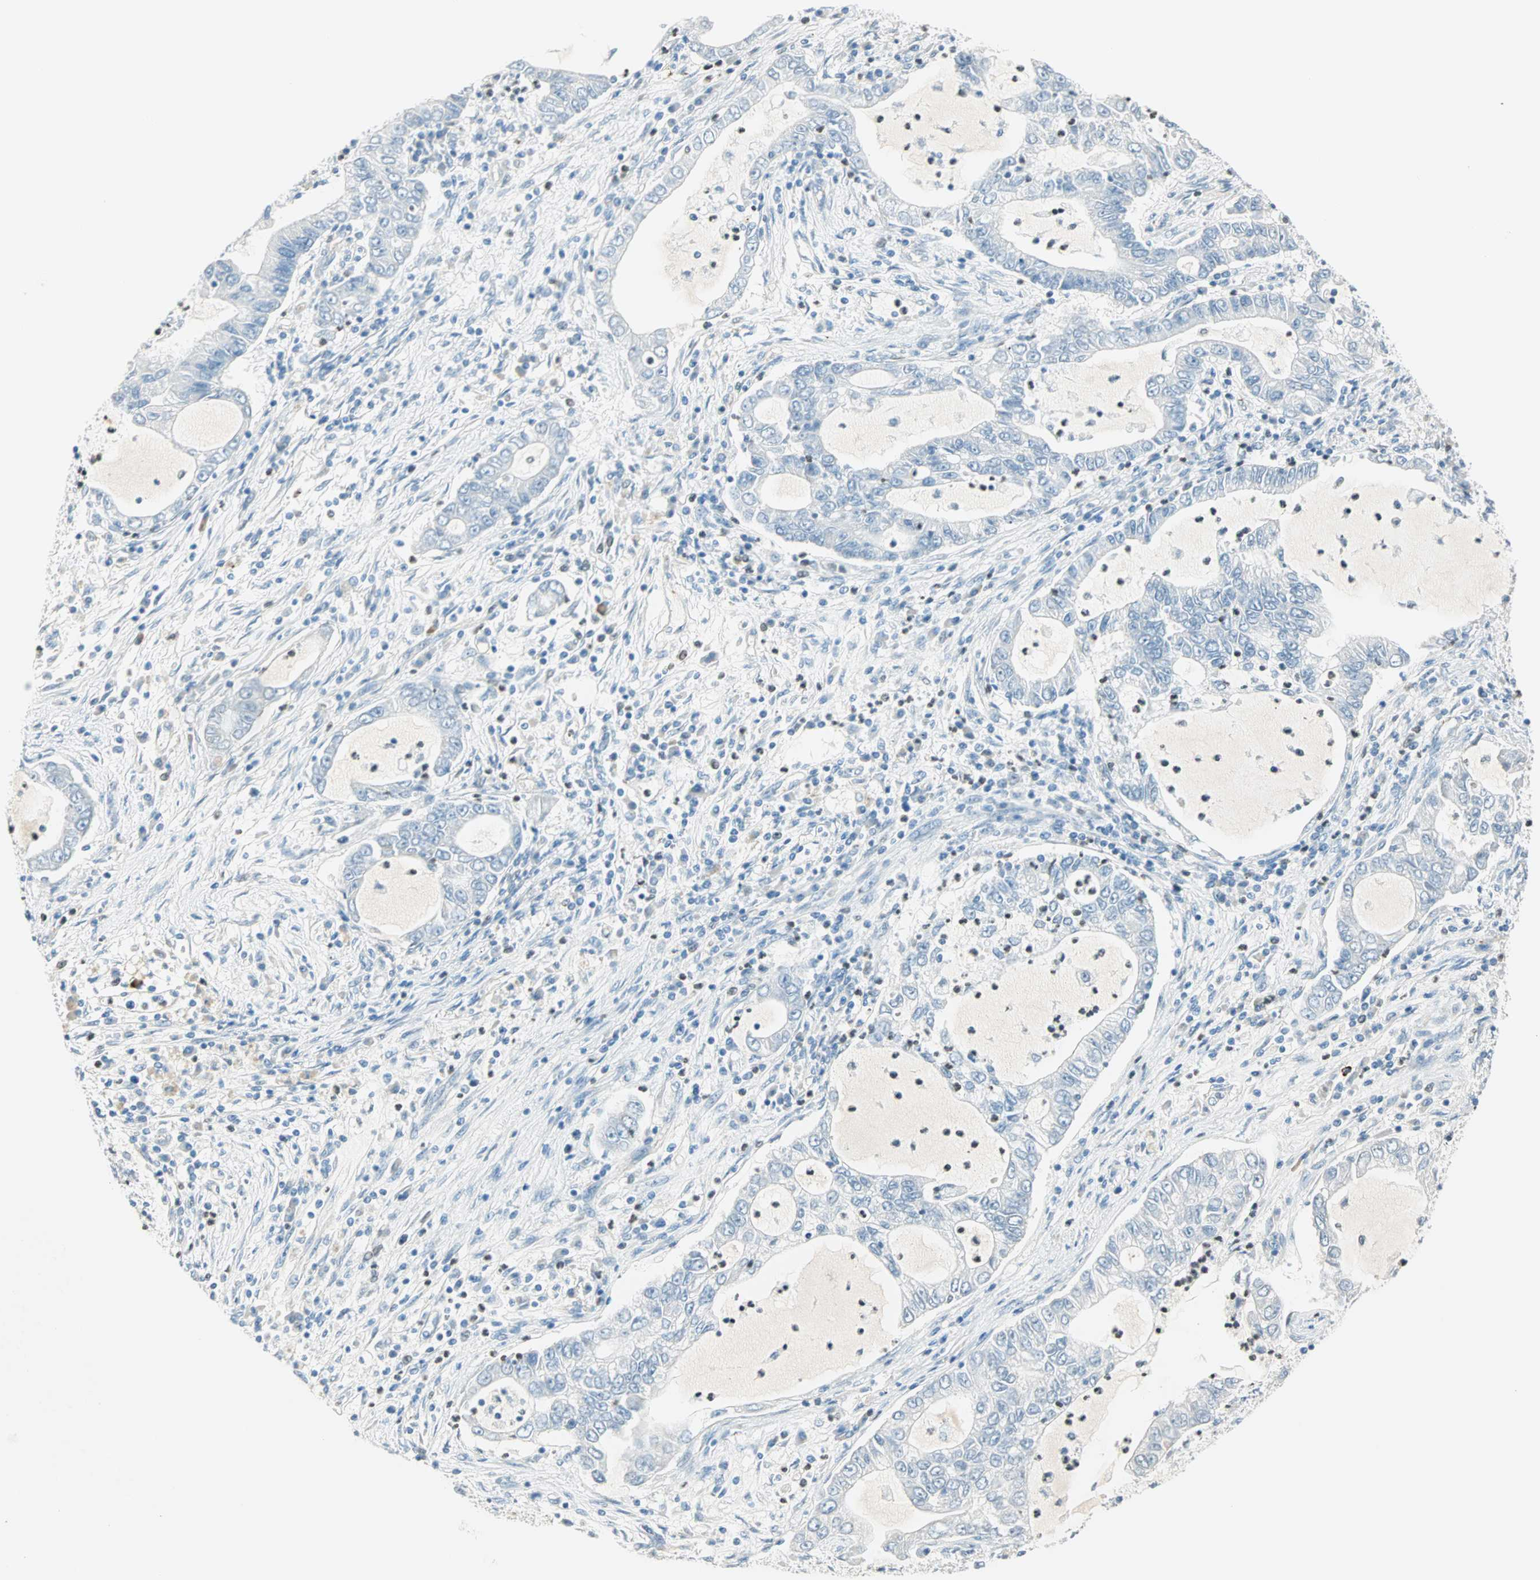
{"staining": {"intensity": "negative", "quantity": "none", "location": "none"}, "tissue": "lung cancer", "cell_type": "Tumor cells", "image_type": "cancer", "snomed": [{"axis": "morphology", "description": "Adenocarcinoma, NOS"}, {"axis": "topography", "description": "Lung"}], "caption": "Tumor cells show no significant staining in lung cancer.", "gene": "MLLT10", "patient": {"sex": "female", "age": 51}}